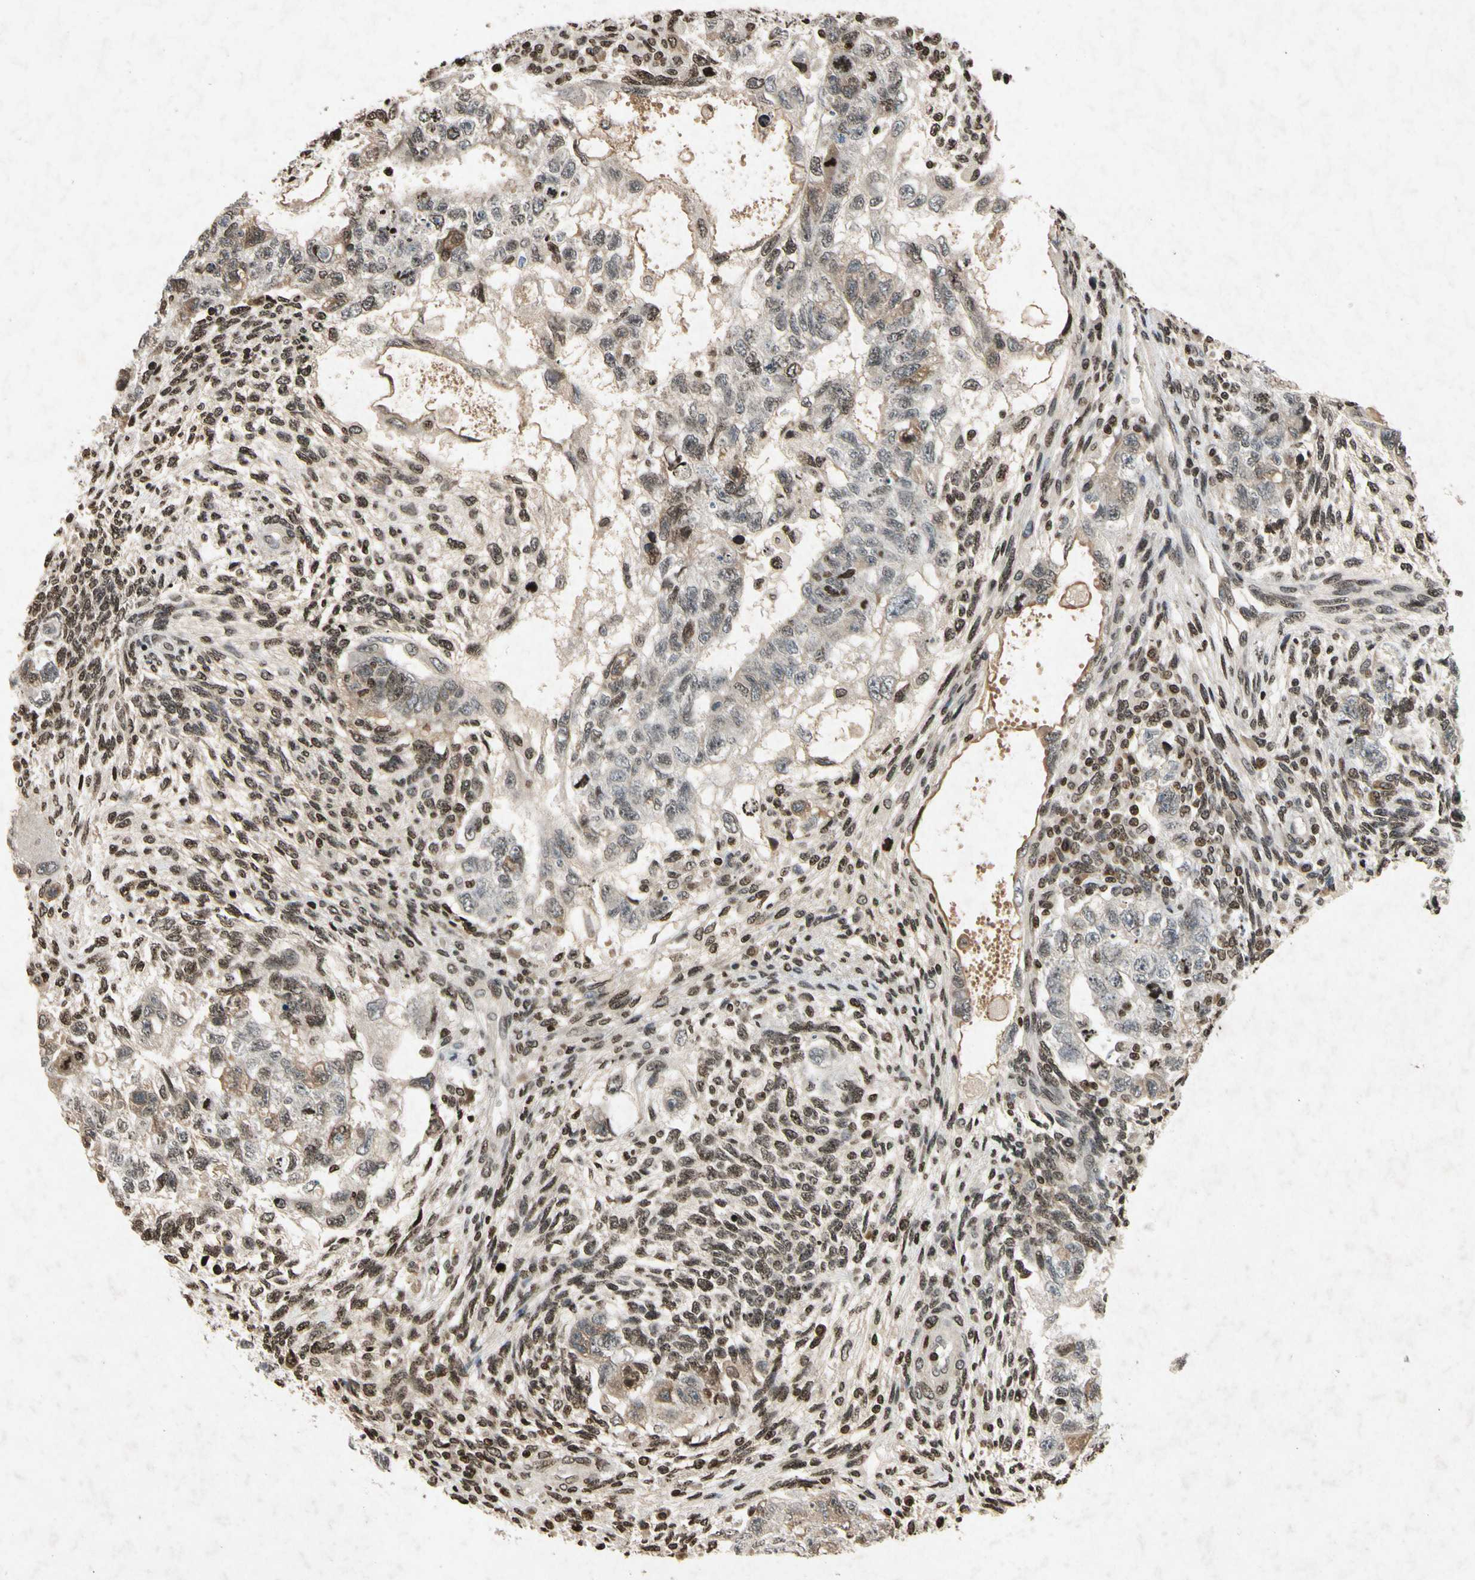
{"staining": {"intensity": "weak", "quantity": "<25%", "location": "nuclear"}, "tissue": "testis cancer", "cell_type": "Tumor cells", "image_type": "cancer", "snomed": [{"axis": "morphology", "description": "Normal tissue, NOS"}, {"axis": "morphology", "description": "Carcinoma, Embryonal, NOS"}, {"axis": "topography", "description": "Testis"}], "caption": "The photomicrograph demonstrates no staining of tumor cells in embryonal carcinoma (testis).", "gene": "HOXB3", "patient": {"sex": "male", "age": 36}}